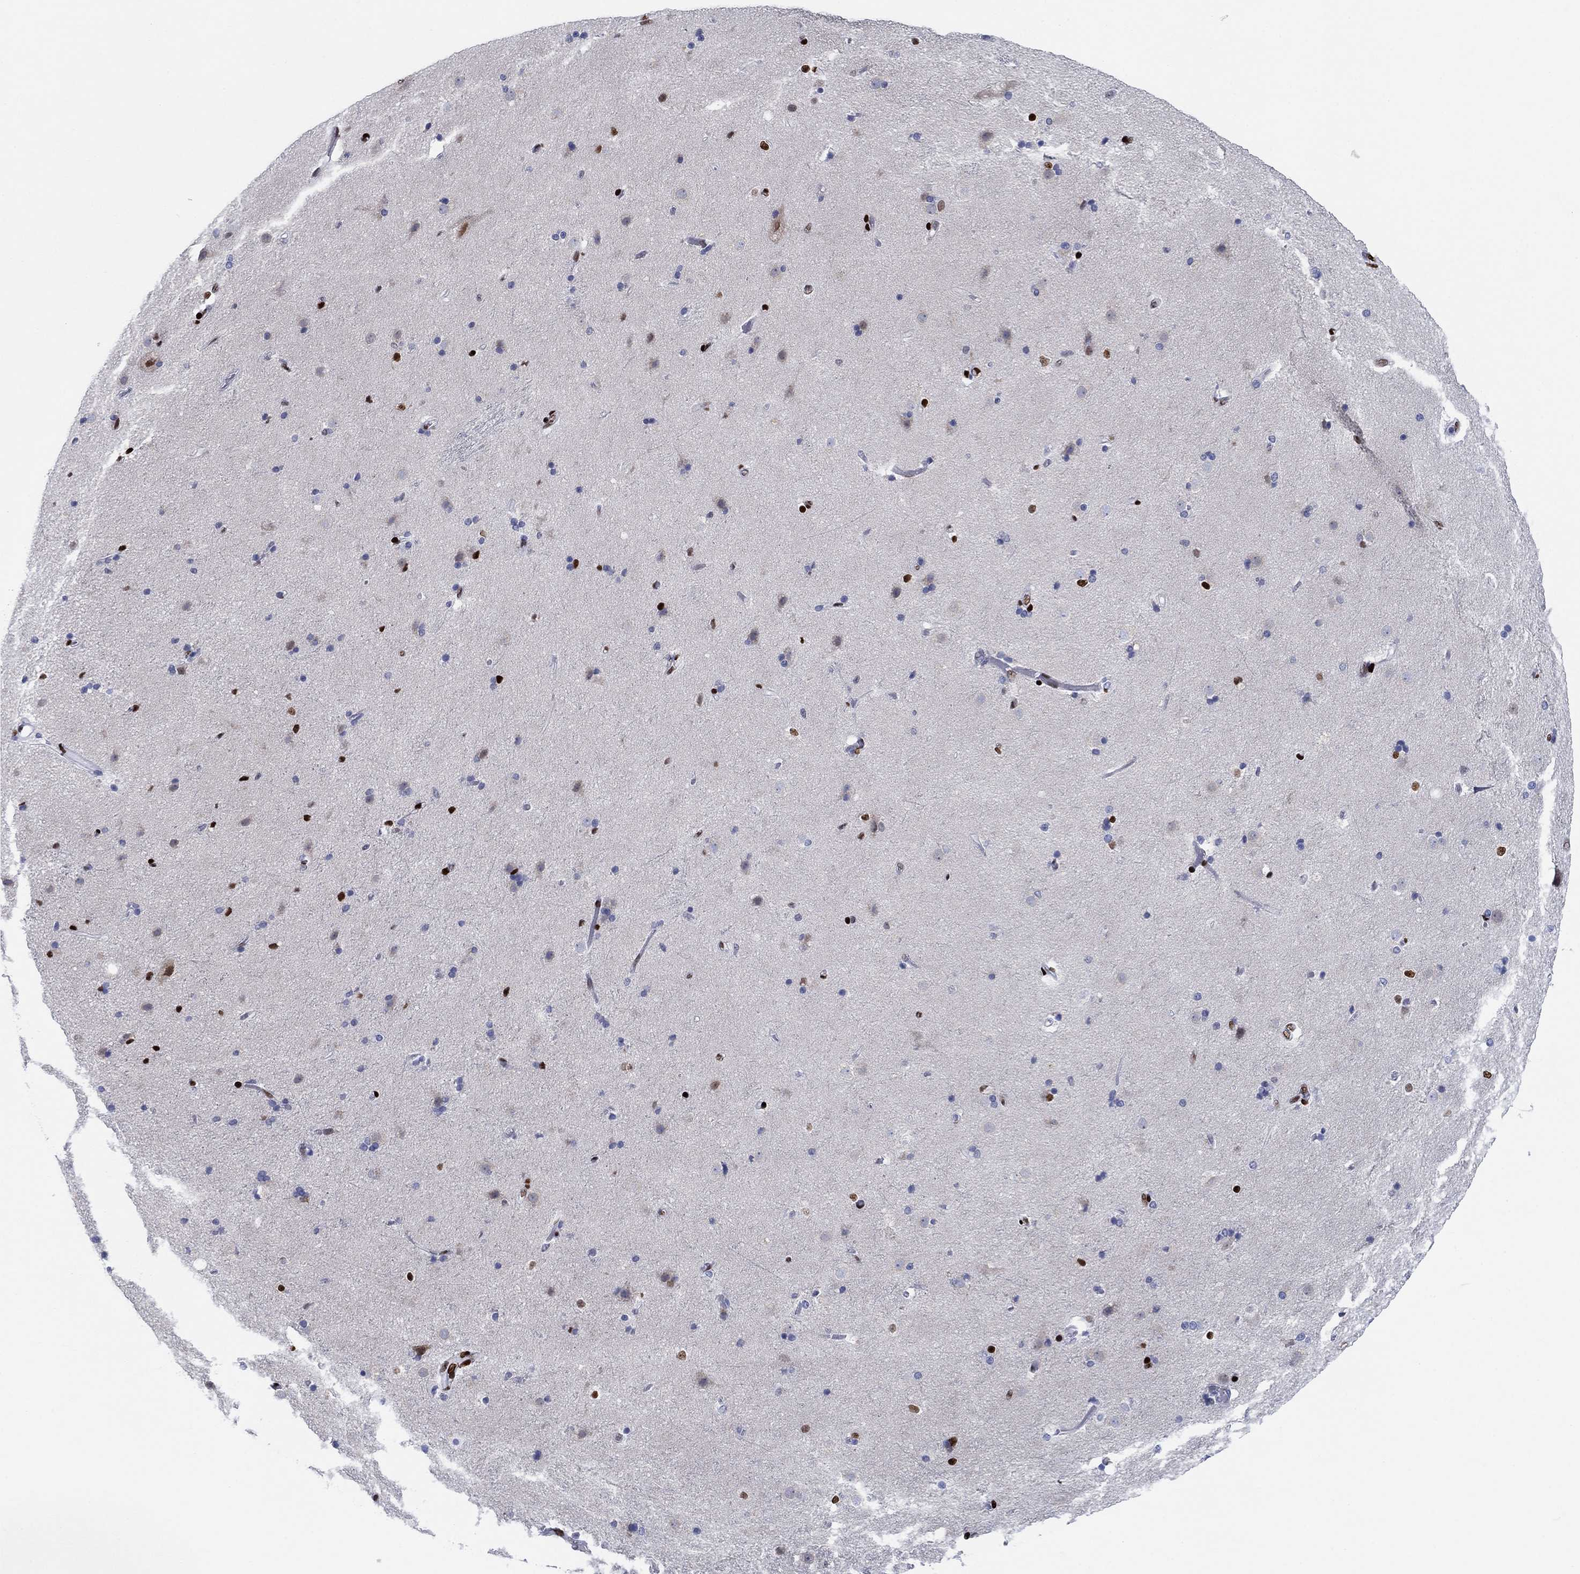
{"staining": {"intensity": "strong", "quantity": "25%-75%", "location": "nuclear"}, "tissue": "caudate", "cell_type": "Glial cells", "image_type": "normal", "snomed": [{"axis": "morphology", "description": "Normal tissue, NOS"}, {"axis": "topography", "description": "Lateral ventricle wall"}], "caption": "Strong nuclear staining for a protein is appreciated in about 25%-75% of glial cells of benign caudate using immunohistochemistry (IHC).", "gene": "ZEB1", "patient": {"sex": "female", "age": 71}}